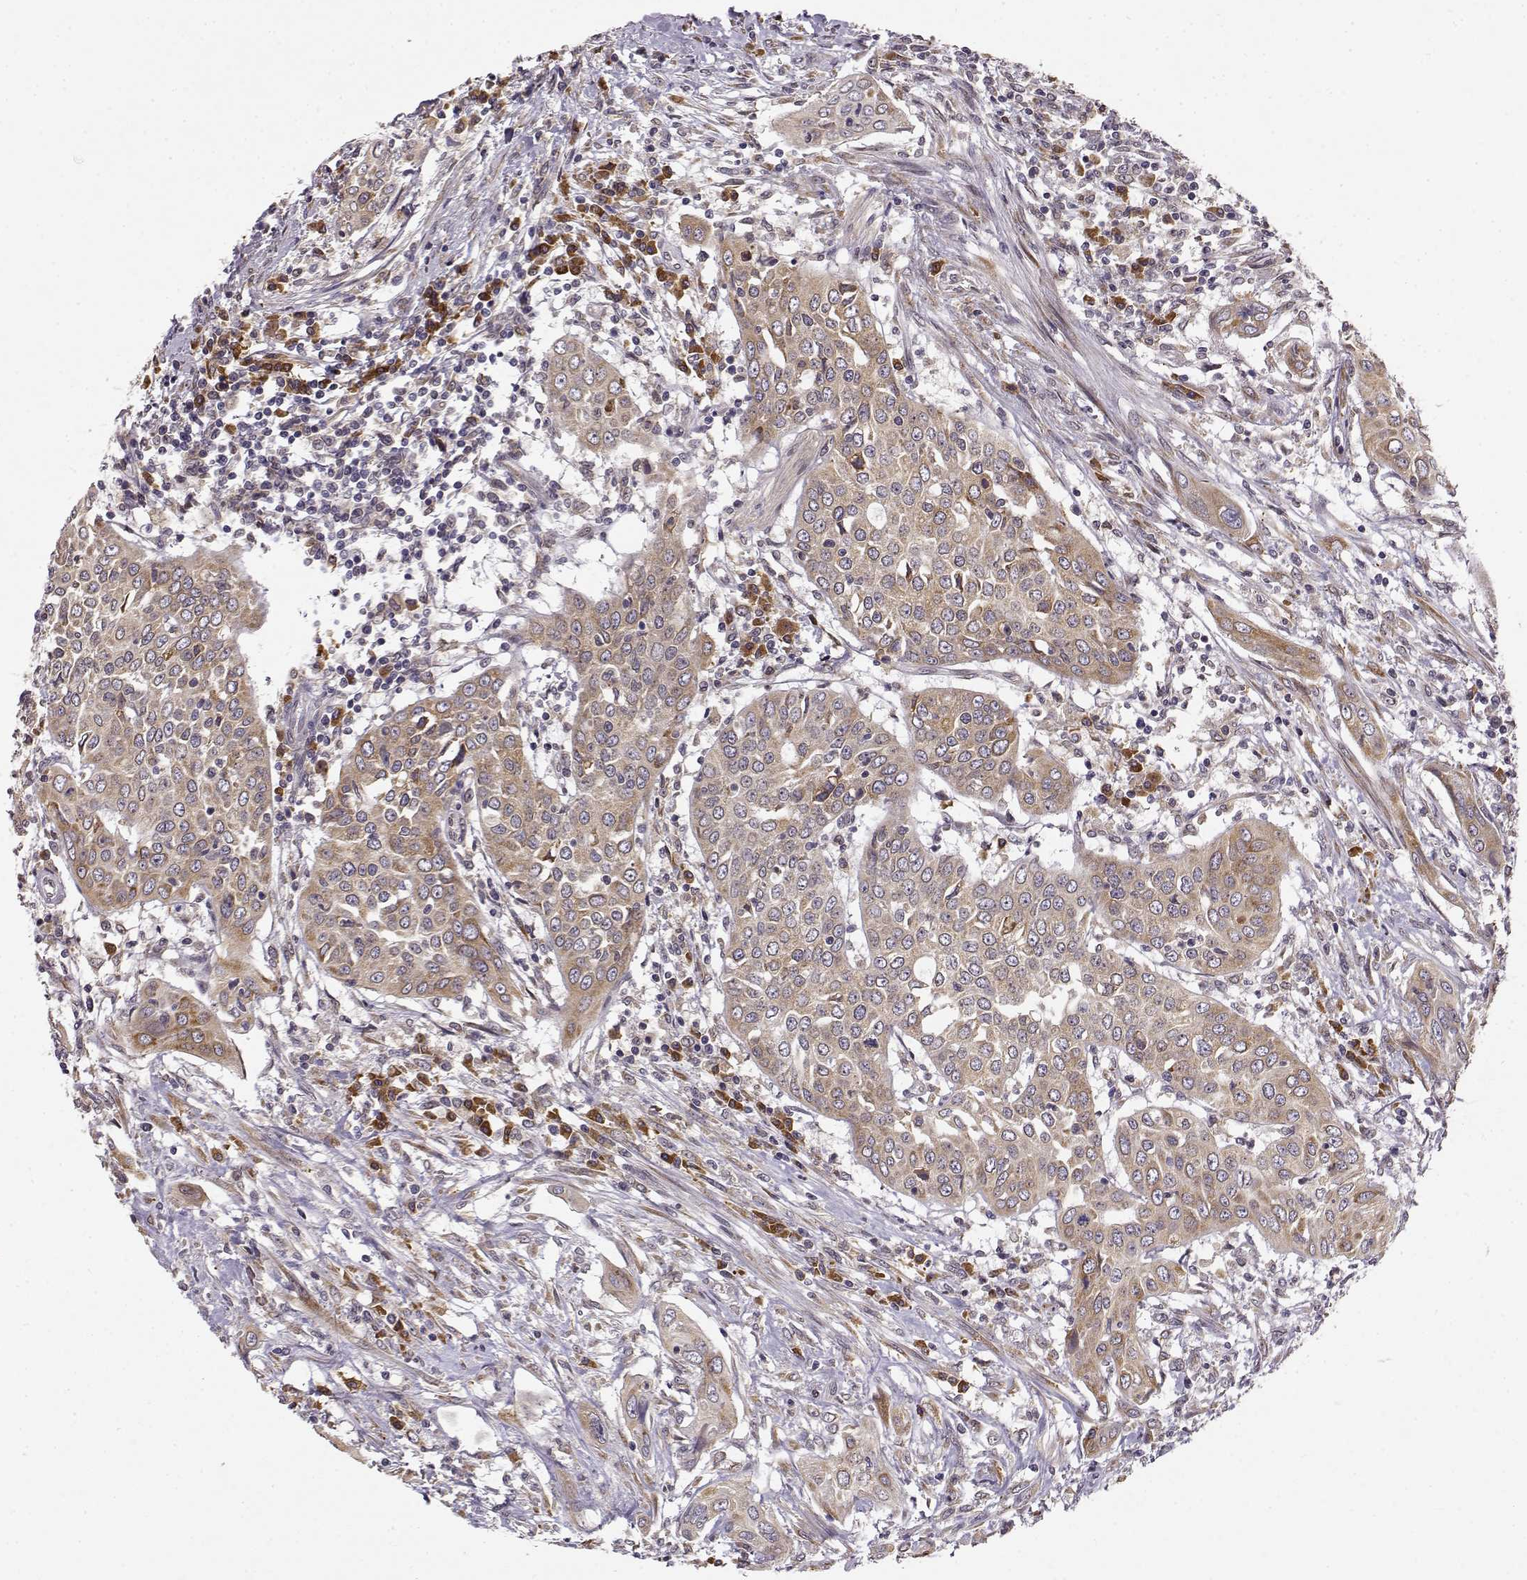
{"staining": {"intensity": "weak", "quantity": ">75%", "location": "cytoplasmic/membranous"}, "tissue": "urothelial cancer", "cell_type": "Tumor cells", "image_type": "cancer", "snomed": [{"axis": "morphology", "description": "Urothelial carcinoma, High grade"}, {"axis": "topography", "description": "Urinary bladder"}], "caption": "DAB (3,3'-diaminobenzidine) immunohistochemical staining of human urothelial cancer displays weak cytoplasmic/membranous protein staining in about >75% of tumor cells.", "gene": "ERGIC2", "patient": {"sex": "male", "age": 82}}